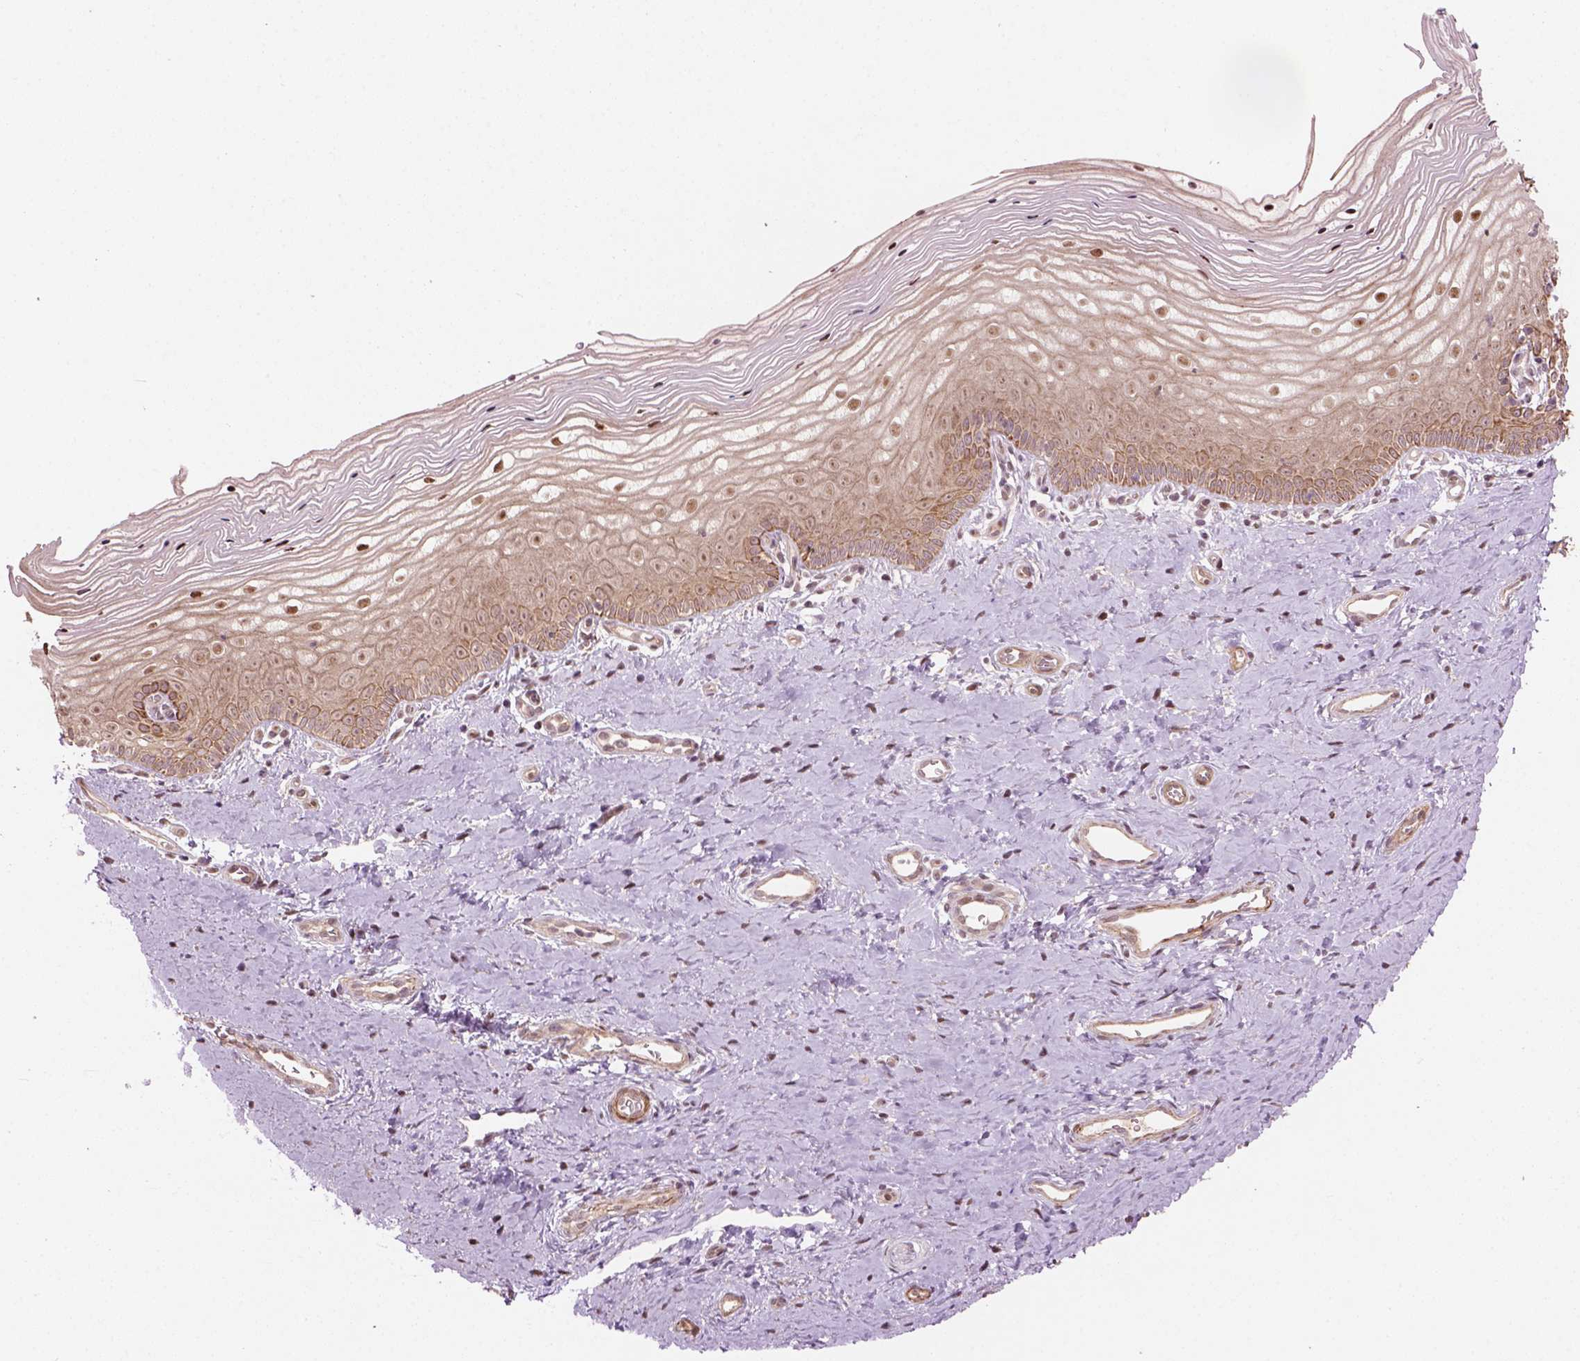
{"staining": {"intensity": "moderate", "quantity": "<25%", "location": "cytoplasmic/membranous,nuclear"}, "tissue": "vagina", "cell_type": "Squamous epithelial cells", "image_type": "normal", "snomed": [{"axis": "morphology", "description": "Normal tissue, NOS"}, {"axis": "topography", "description": "Vagina"}], "caption": "Protein expression by immunohistochemistry (IHC) demonstrates moderate cytoplasmic/membranous,nuclear positivity in approximately <25% of squamous epithelial cells in normal vagina.", "gene": "PSMD11", "patient": {"sex": "female", "age": 39}}